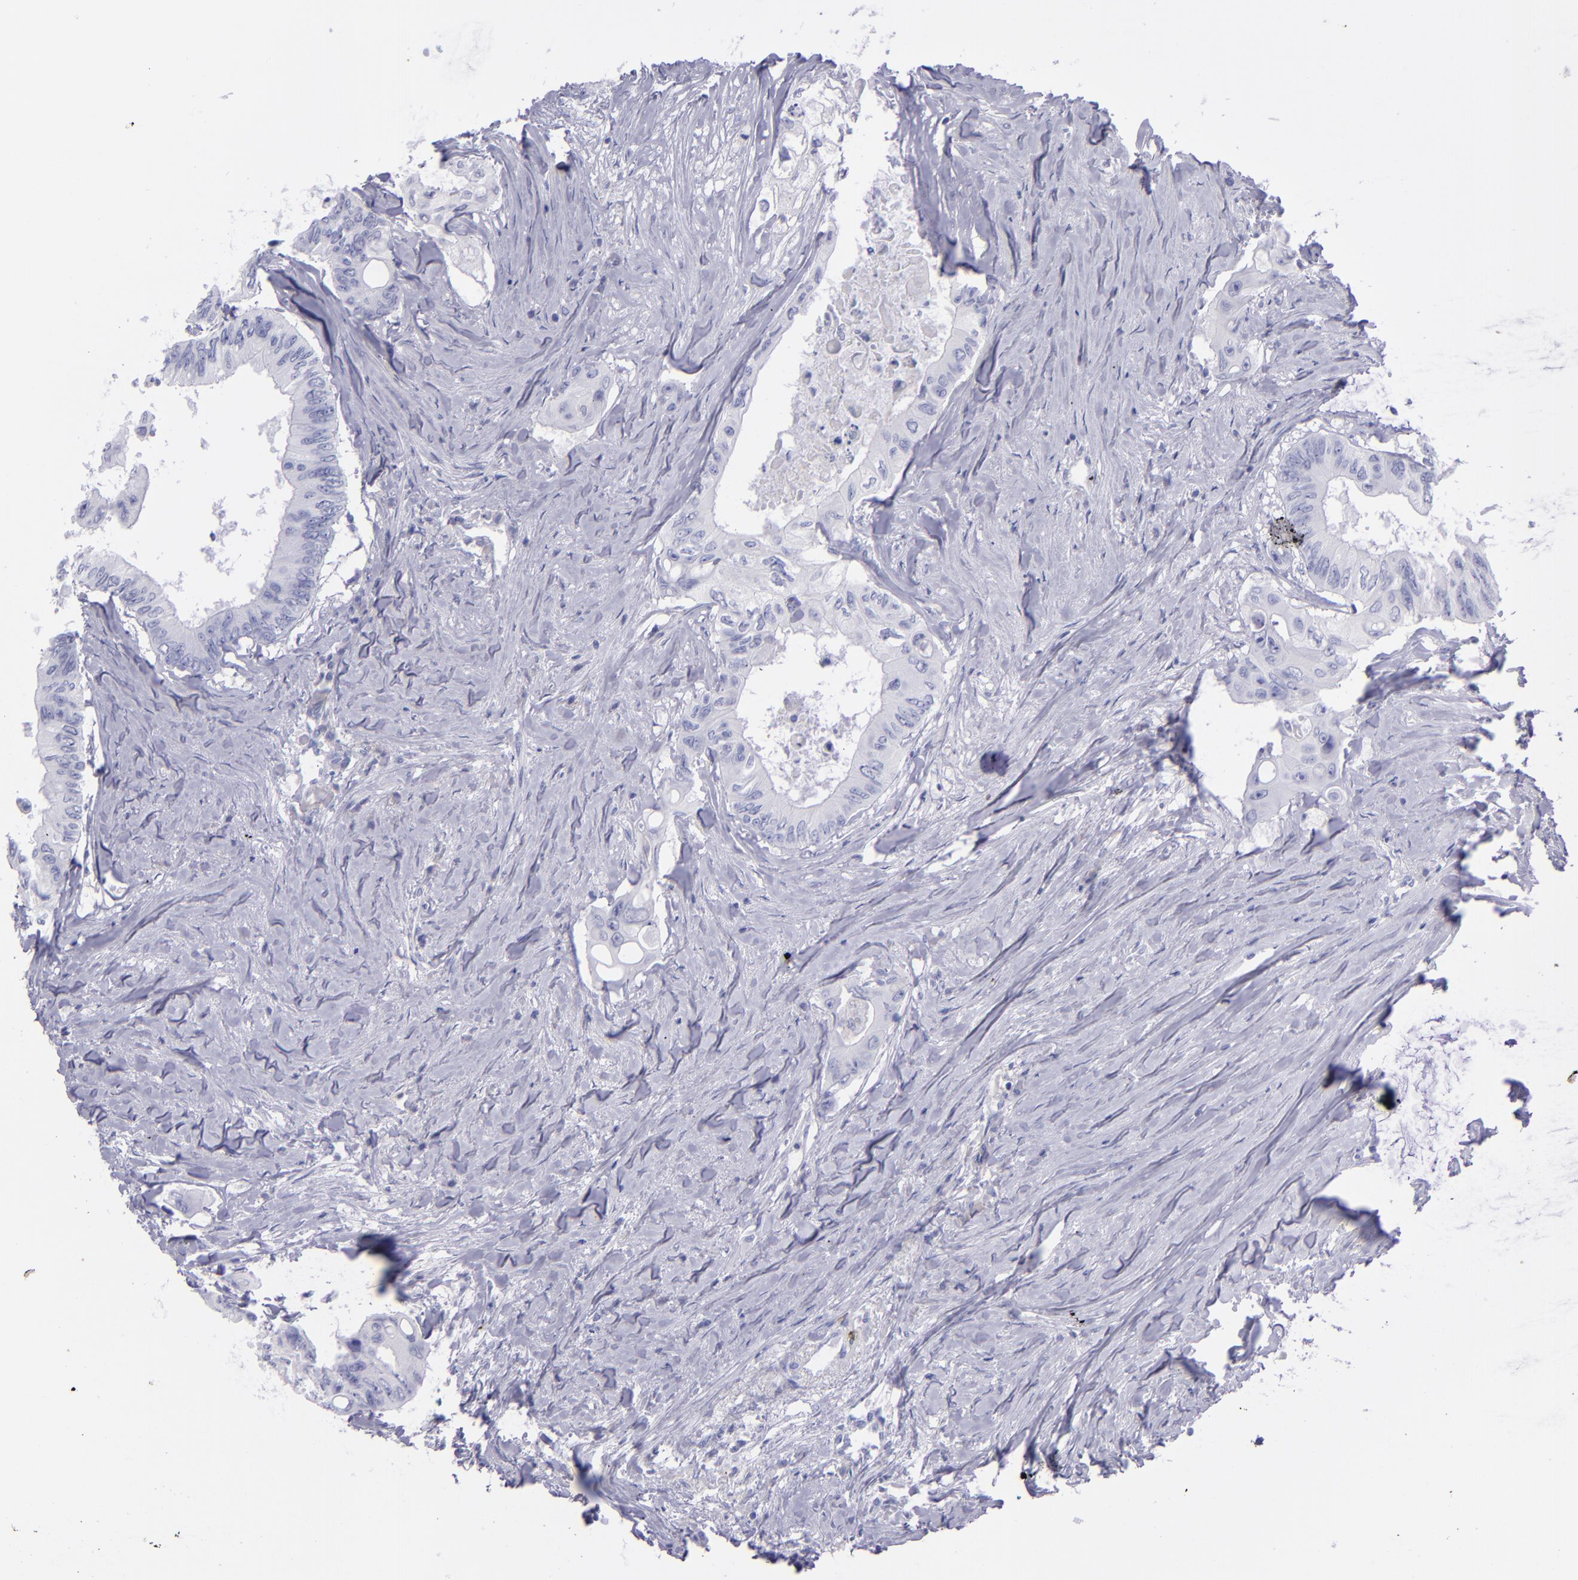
{"staining": {"intensity": "negative", "quantity": "none", "location": "none"}, "tissue": "colorectal cancer", "cell_type": "Tumor cells", "image_type": "cancer", "snomed": [{"axis": "morphology", "description": "Adenocarcinoma, NOS"}, {"axis": "topography", "description": "Colon"}], "caption": "Immunohistochemical staining of colorectal adenocarcinoma shows no significant staining in tumor cells. The staining is performed using DAB (3,3'-diaminobenzidine) brown chromogen with nuclei counter-stained in using hematoxylin.", "gene": "CD37", "patient": {"sex": "male", "age": 65}}